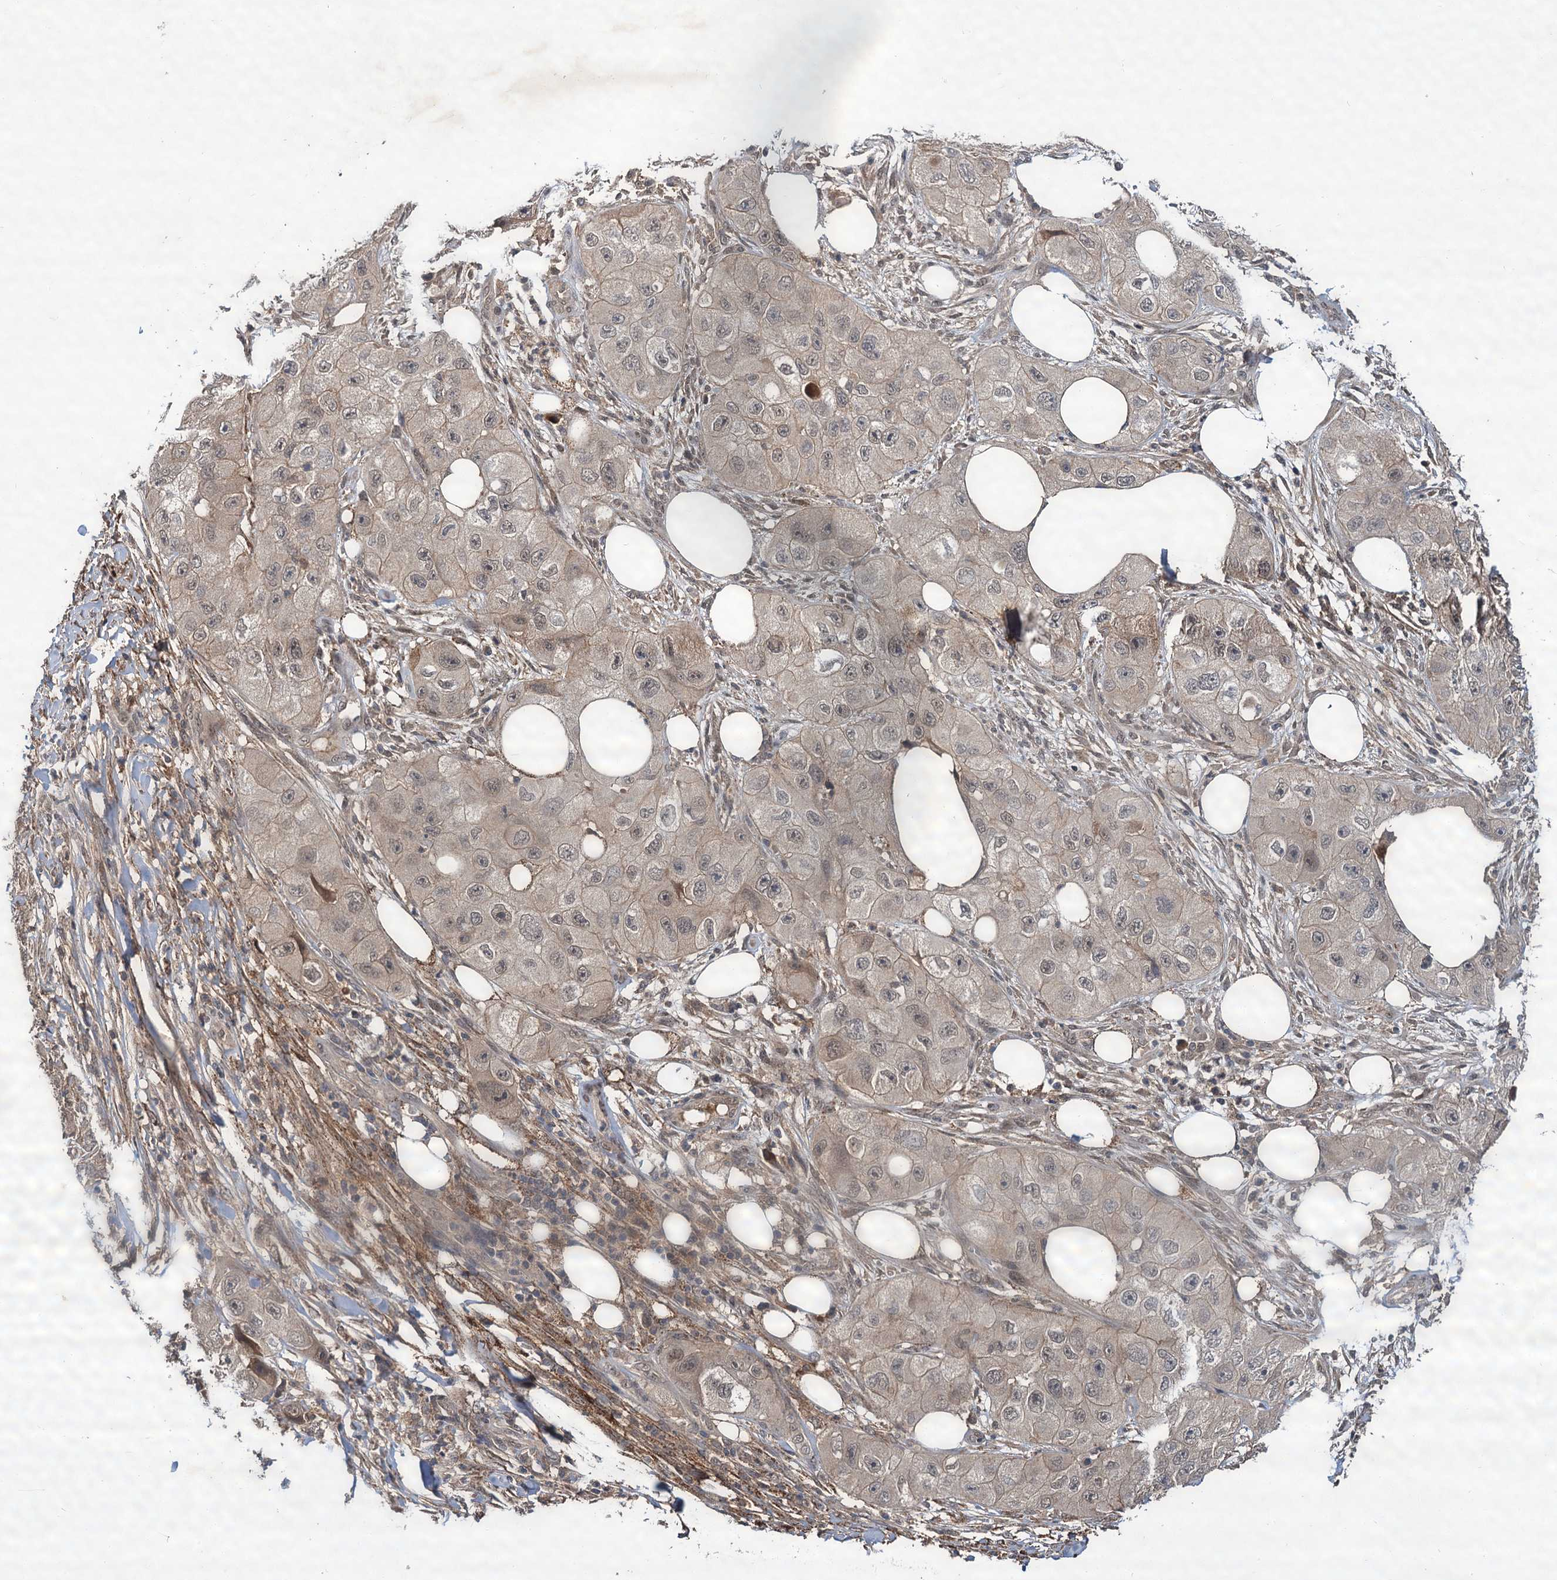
{"staining": {"intensity": "weak", "quantity": "<25%", "location": "cytoplasmic/membranous"}, "tissue": "skin cancer", "cell_type": "Tumor cells", "image_type": "cancer", "snomed": [{"axis": "morphology", "description": "Squamous cell carcinoma, NOS"}, {"axis": "topography", "description": "Skin"}, {"axis": "topography", "description": "Subcutis"}], "caption": "Immunohistochemistry of human skin cancer exhibits no positivity in tumor cells.", "gene": "MBD6", "patient": {"sex": "male", "age": 73}}